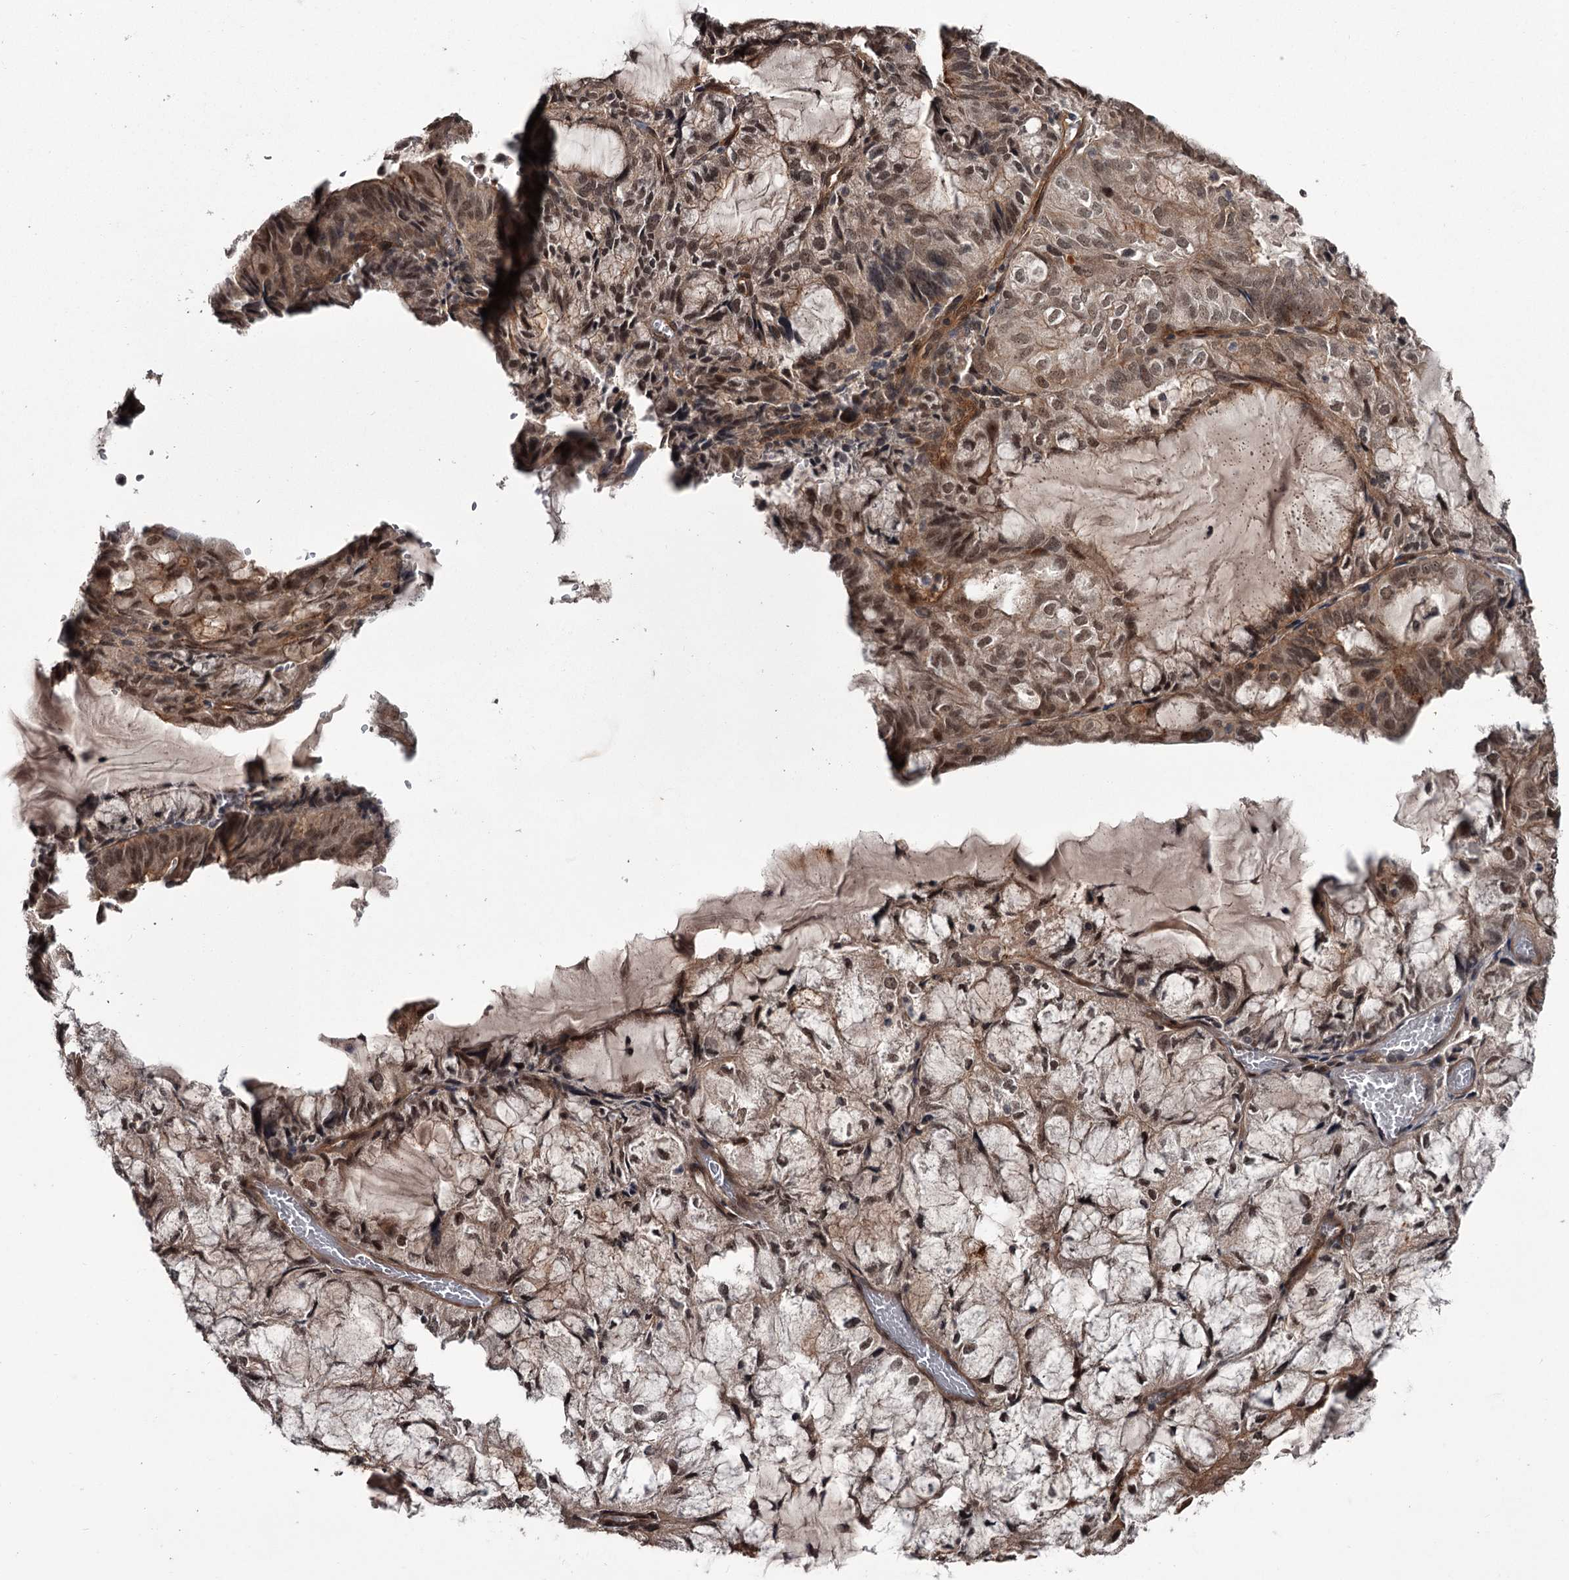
{"staining": {"intensity": "moderate", "quantity": ">75%", "location": "cytoplasmic/membranous,nuclear"}, "tissue": "endometrial cancer", "cell_type": "Tumor cells", "image_type": "cancer", "snomed": [{"axis": "morphology", "description": "Adenocarcinoma, NOS"}, {"axis": "topography", "description": "Endometrium"}], "caption": "A brown stain shows moderate cytoplasmic/membranous and nuclear staining of a protein in endometrial cancer tumor cells.", "gene": "CDC42EP2", "patient": {"sex": "female", "age": 81}}